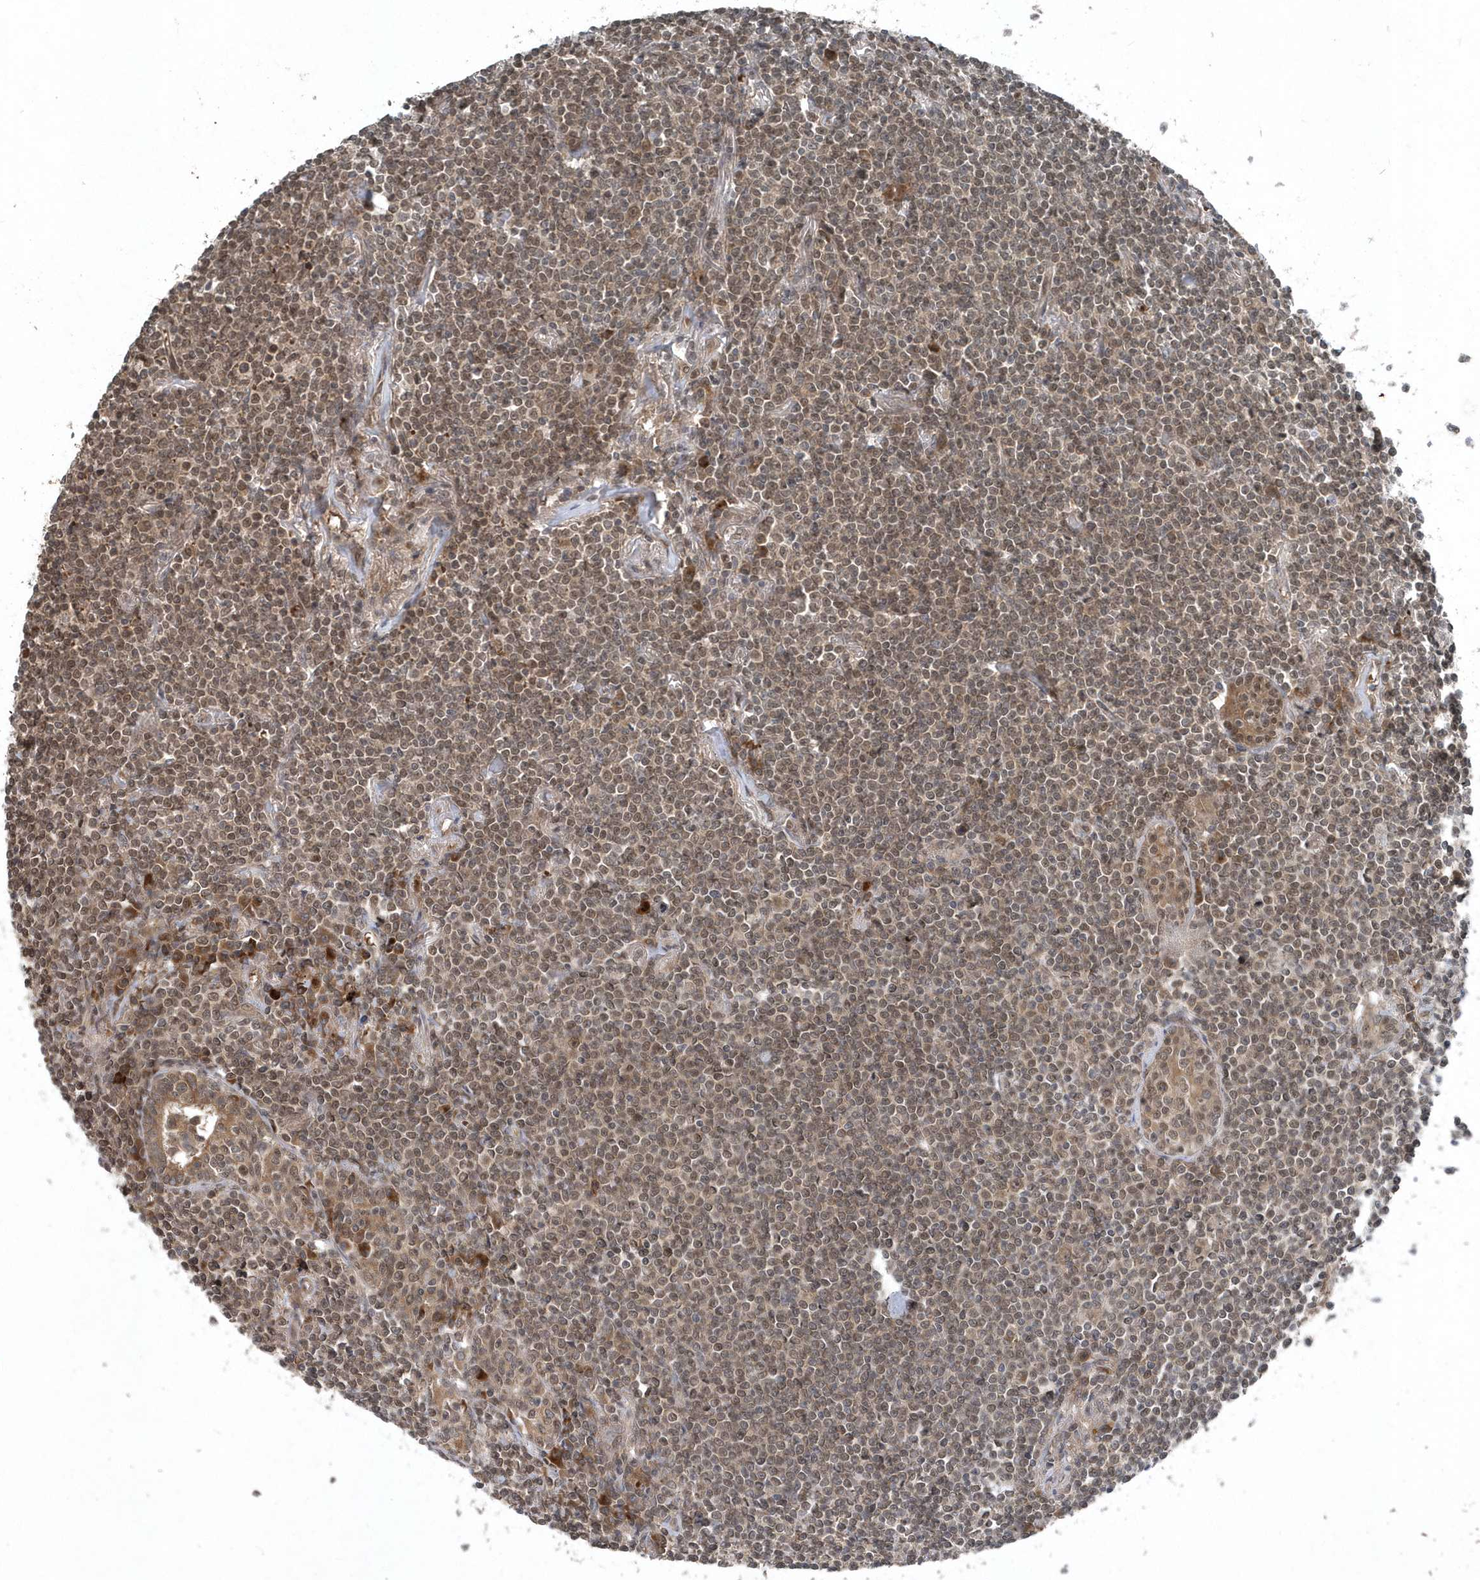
{"staining": {"intensity": "moderate", "quantity": ">75%", "location": "nuclear"}, "tissue": "lymphoma", "cell_type": "Tumor cells", "image_type": "cancer", "snomed": [{"axis": "morphology", "description": "Malignant lymphoma, non-Hodgkin's type, Low grade"}, {"axis": "topography", "description": "Lung"}], "caption": "Immunohistochemical staining of lymphoma demonstrates medium levels of moderate nuclear protein expression in approximately >75% of tumor cells.", "gene": "QTRT2", "patient": {"sex": "female", "age": 71}}